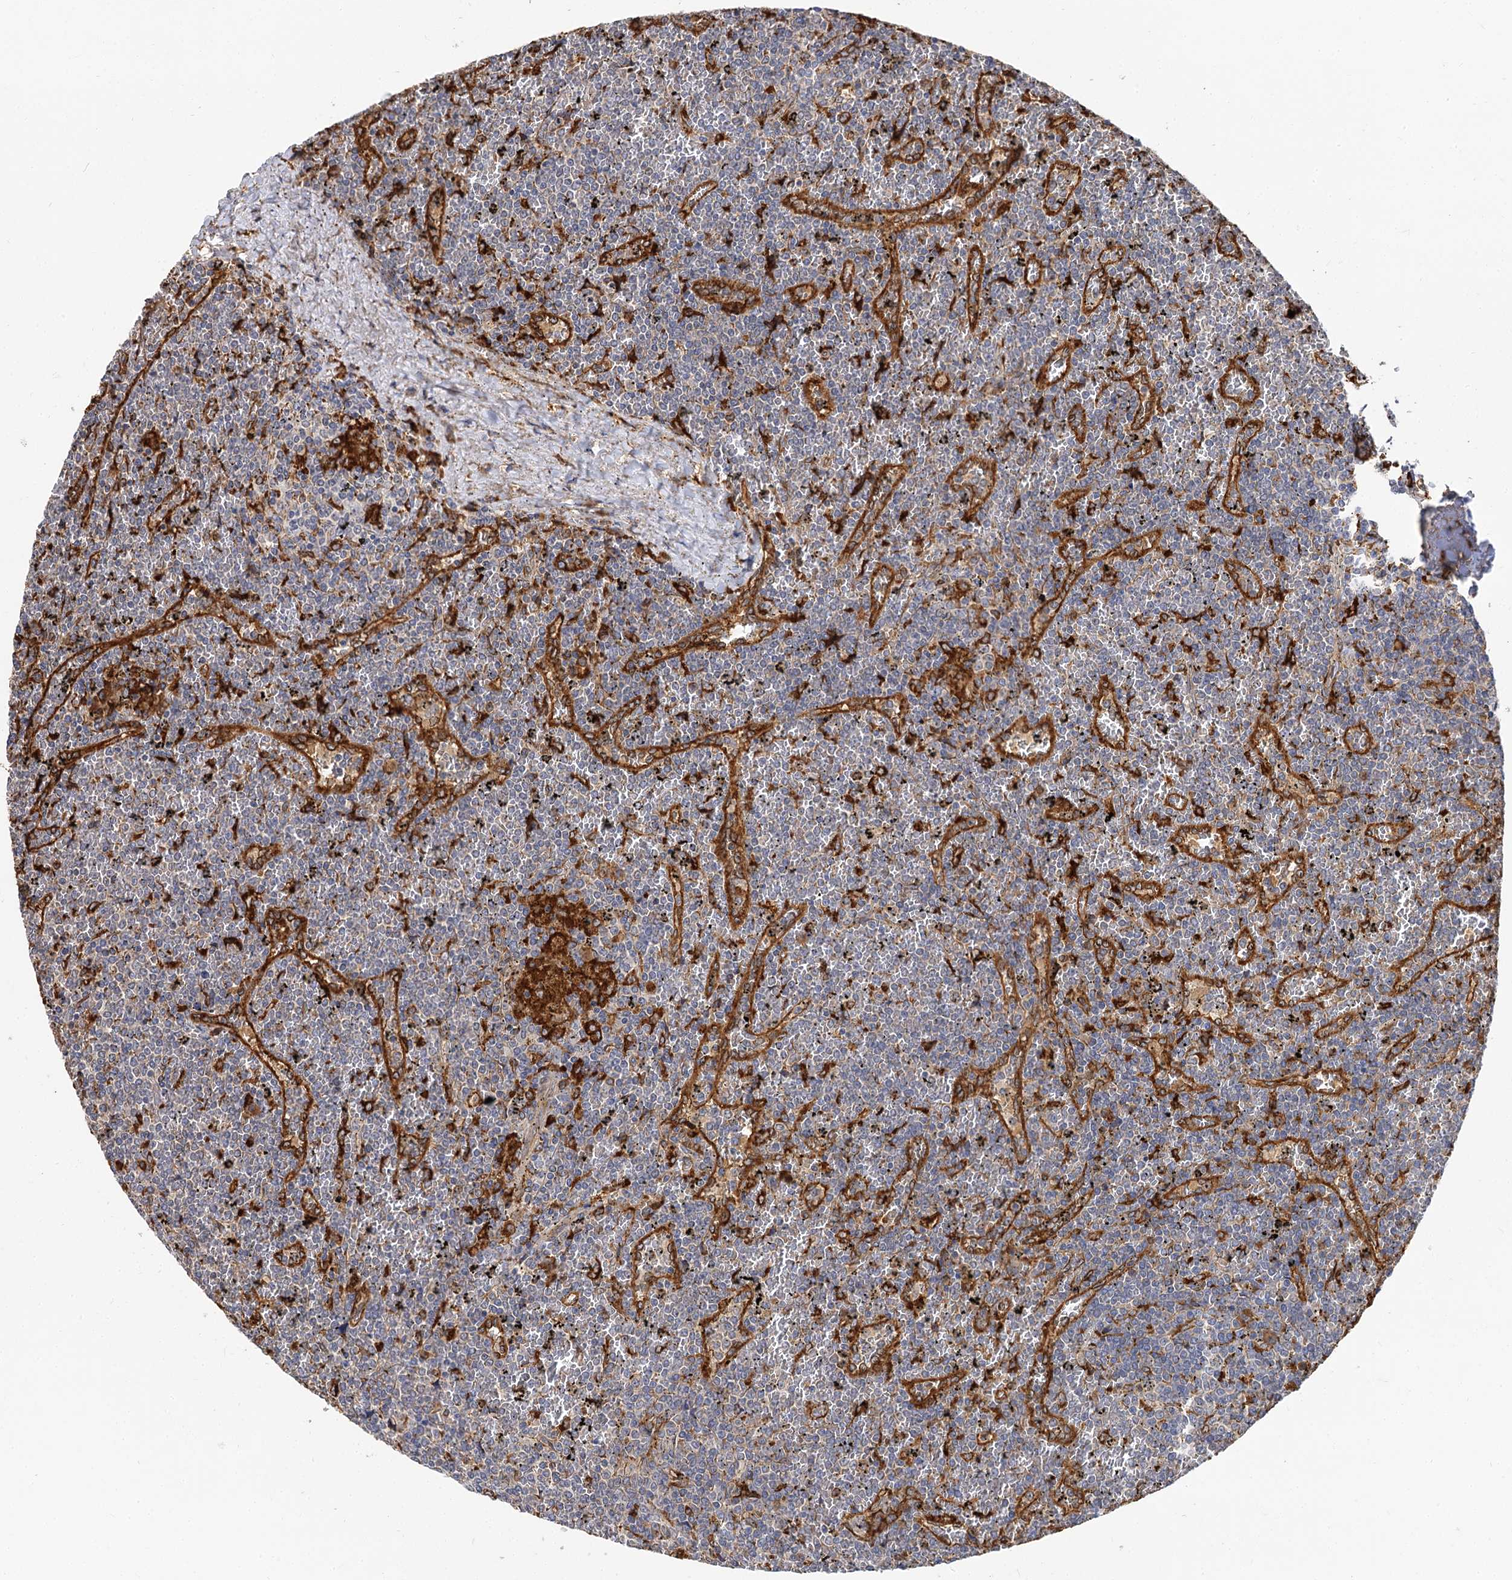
{"staining": {"intensity": "negative", "quantity": "none", "location": "none"}, "tissue": "lymphoma", "cell_type": "Tumor cells", "image_type": "cancer", "snomed": [{"axis": "morphology", "description": "Malignant lymphoma, non-Hodgkin's type, Low grade"}, {"axis": "topography", "description": "Spleen"}], "caption": "Tumor cells are negative for brown protein staining in low-grade malignant lymphoma, non-Hodgkin's type.", "gene": "PPIP5K2", "patient": {"sex": "female", "age": 19}}